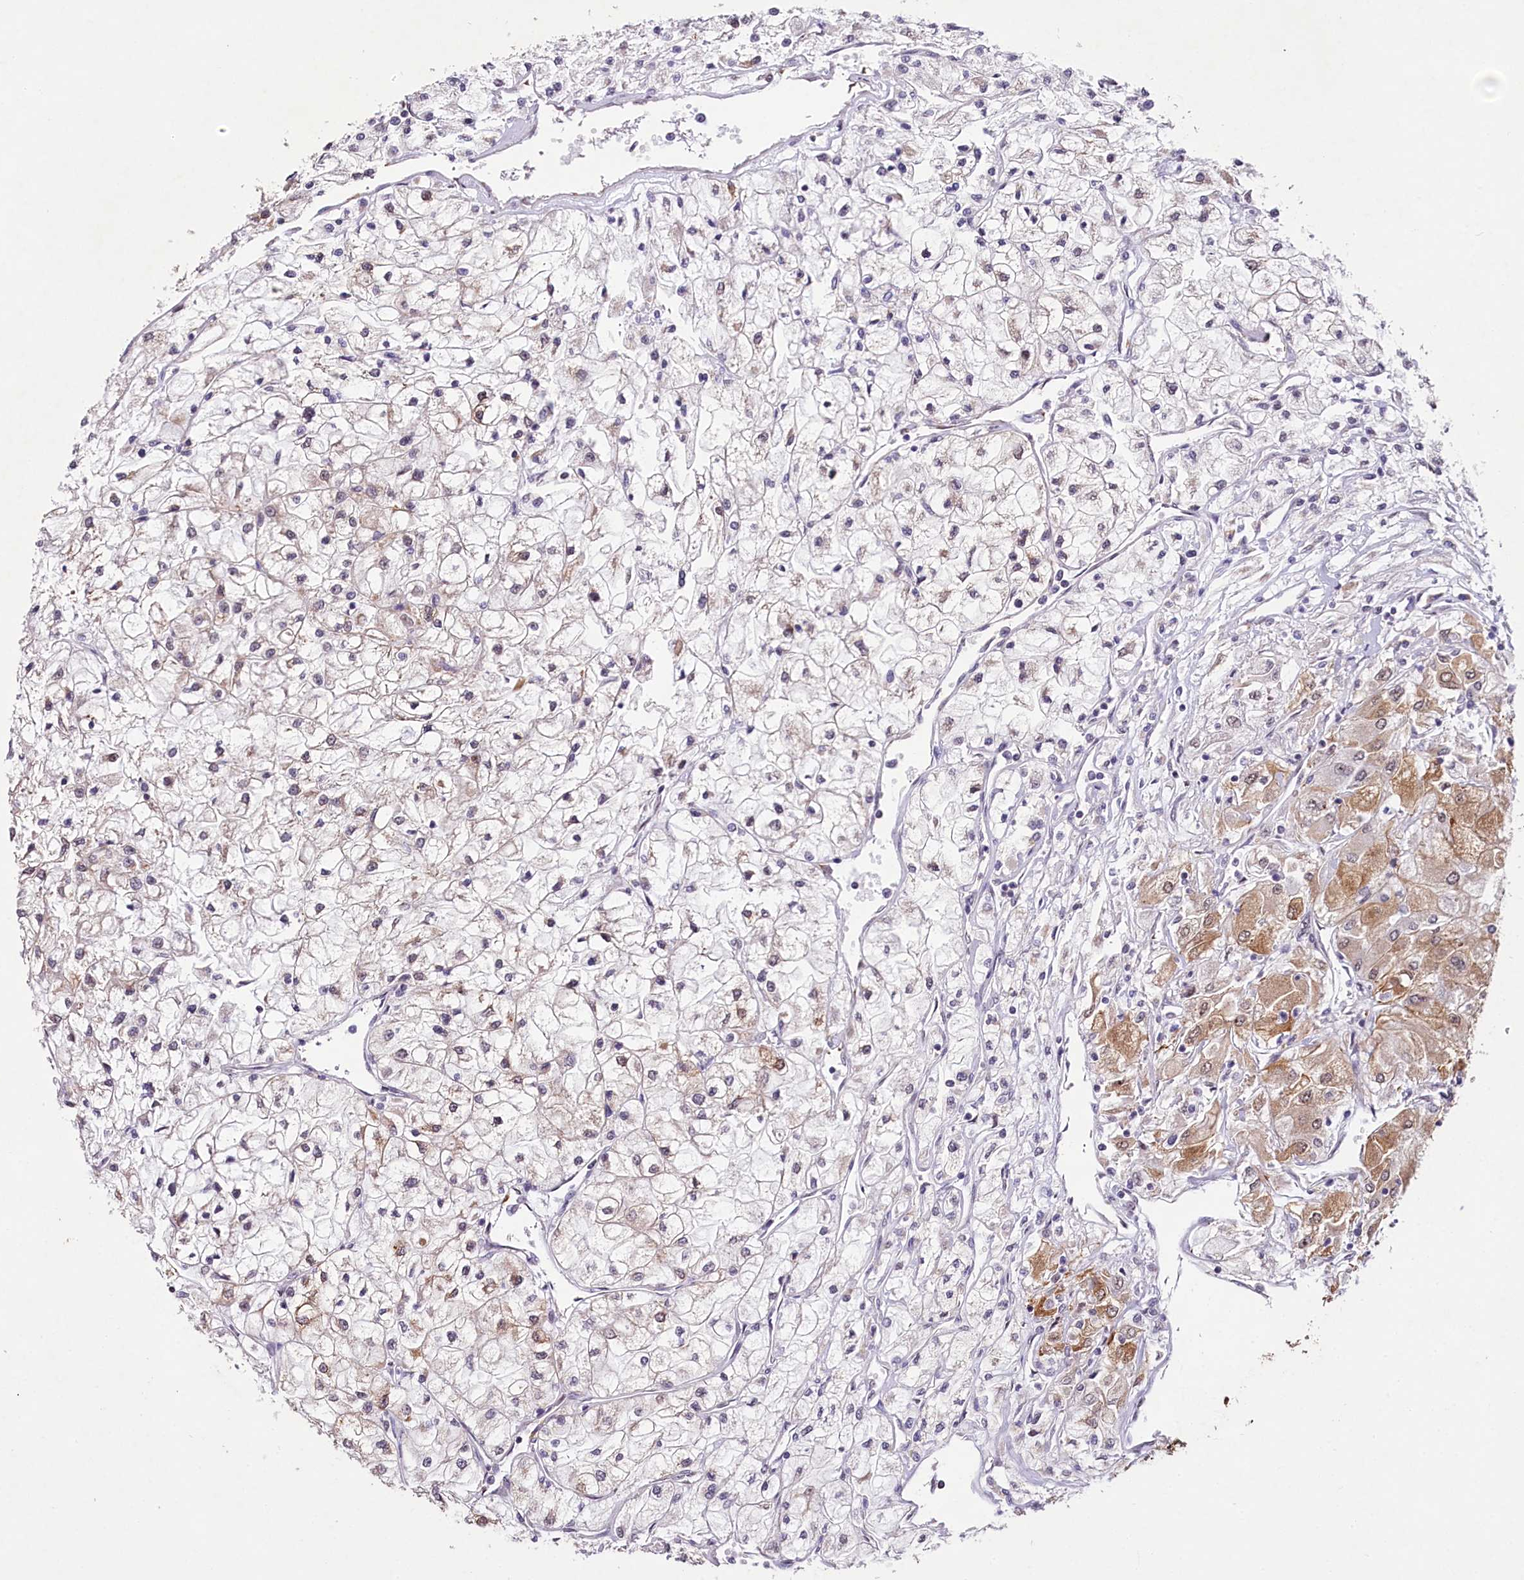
{"staining": {"intensity": "moderate", "quantity": ">75%", "location": "cytoplasmic/membranous"}, "tissue": "renal cancer", "cell_type": "Tumor cells", "image_type": "cancer", "snomed": [{"axis": "morphology", "description": "Adenocarcinoma, NOS"}, {"axis": "topography", "description": "Kidney"}], "caption": "Immunohistochemical staining of human renal adenocarcinoma displays medium levels of moderate cytoplasmic/membranous positivity in approximately >75% of tumor cells.", "gene": "PDE6D", "patient": {"sex": "male", "age": 80}}